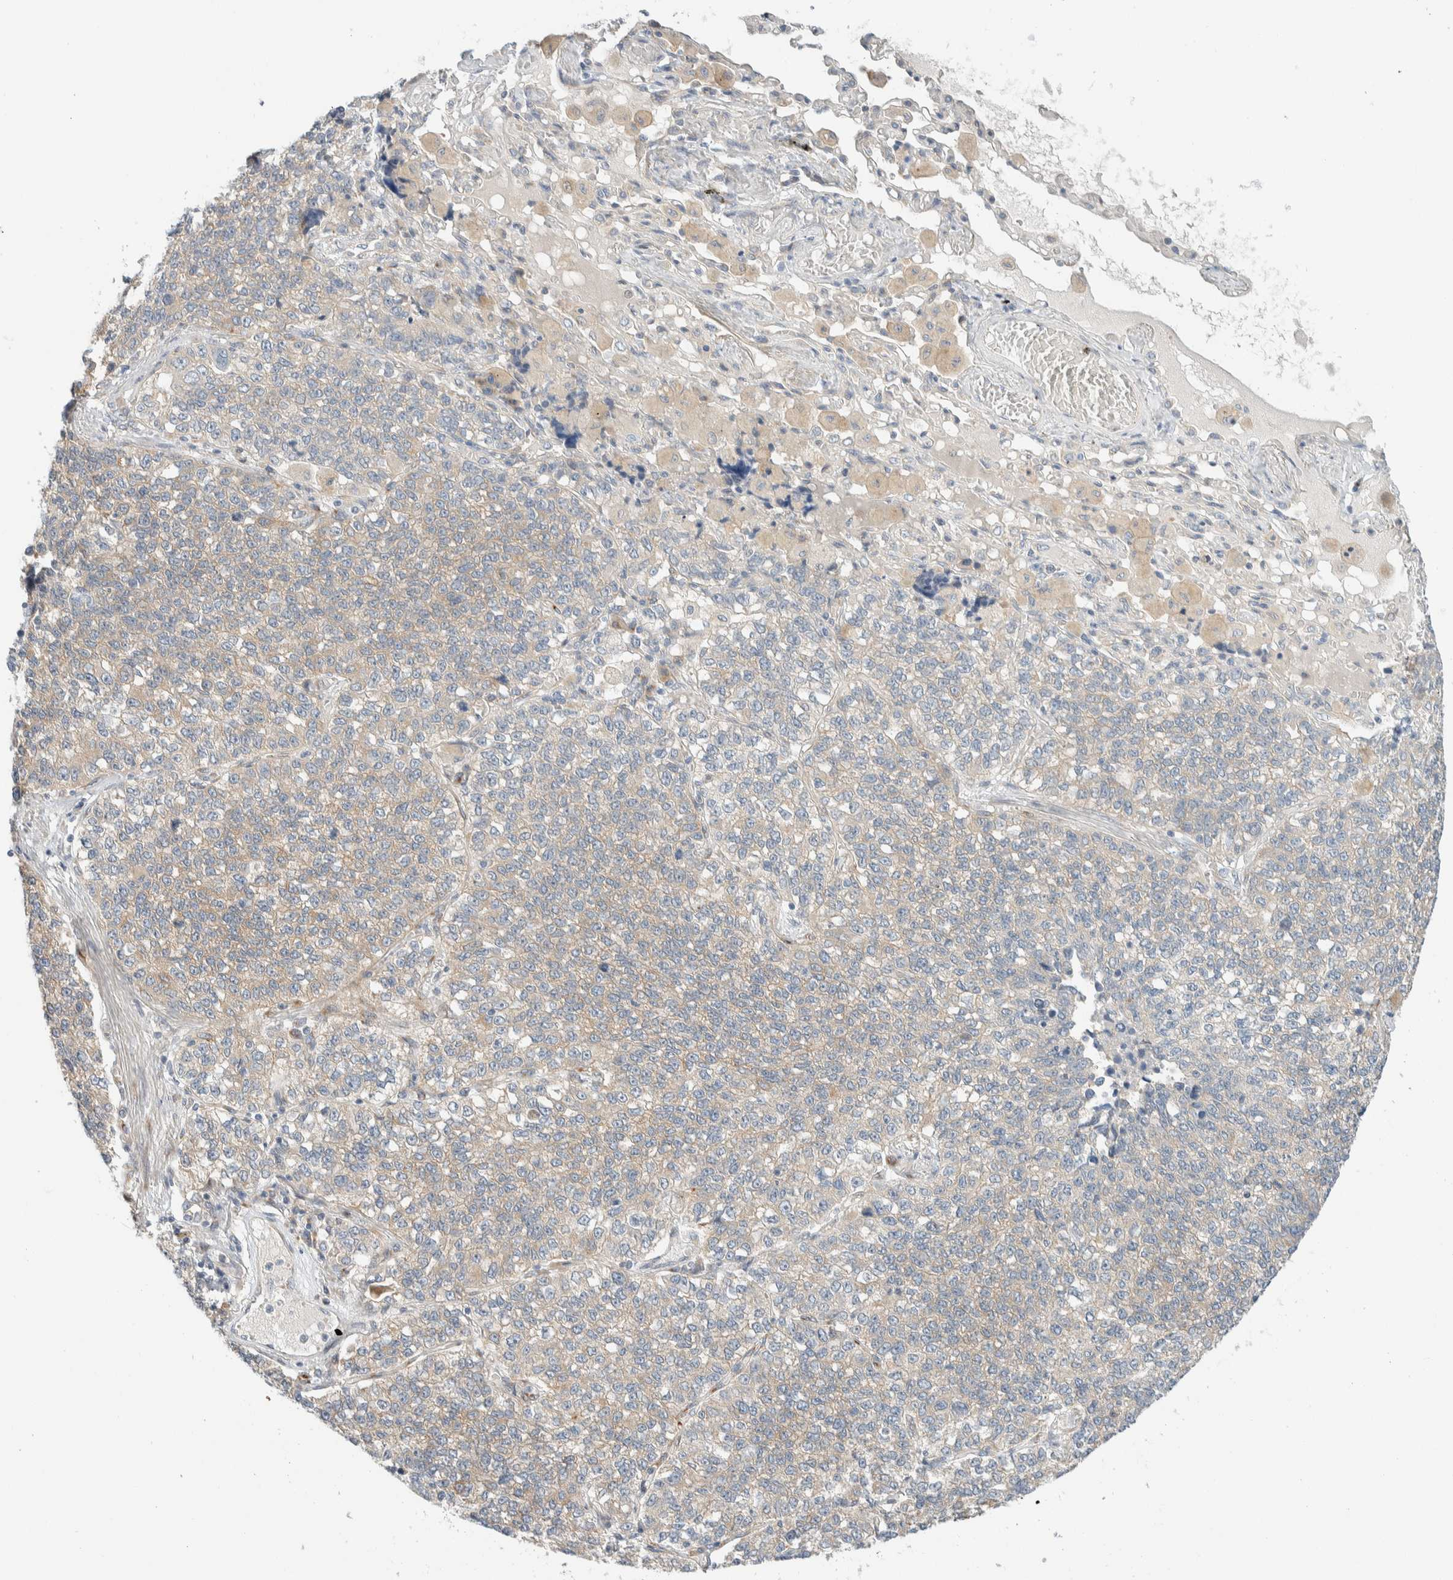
{"staining": {"intensity": "weak", "quantity": "<25%", "location": "cytoplasmic/membranous"}, "tissue": "lung cancer", "cell_type": "Tumor cells", "image_type": "cancer", "snomed": [{"axis": "morphology", "description": "Adenocarcinoma, NOS"}, {"axis": "topography", "description": "Lung"}], "caption": "High magnification brightfield microscopy of lung cancer (adenocarcinoma) stained with DAB (3,3'-diaminobenzidine) (brown) and counterstained with hematoxylin (blue): tumor cells show no significant positivity. (DAB (3,3'-diaminobenzidine) immunohistochemistry, high magnification).", "gene": "TMEM184B", "patient": {"sex": "male", "age": 49}}